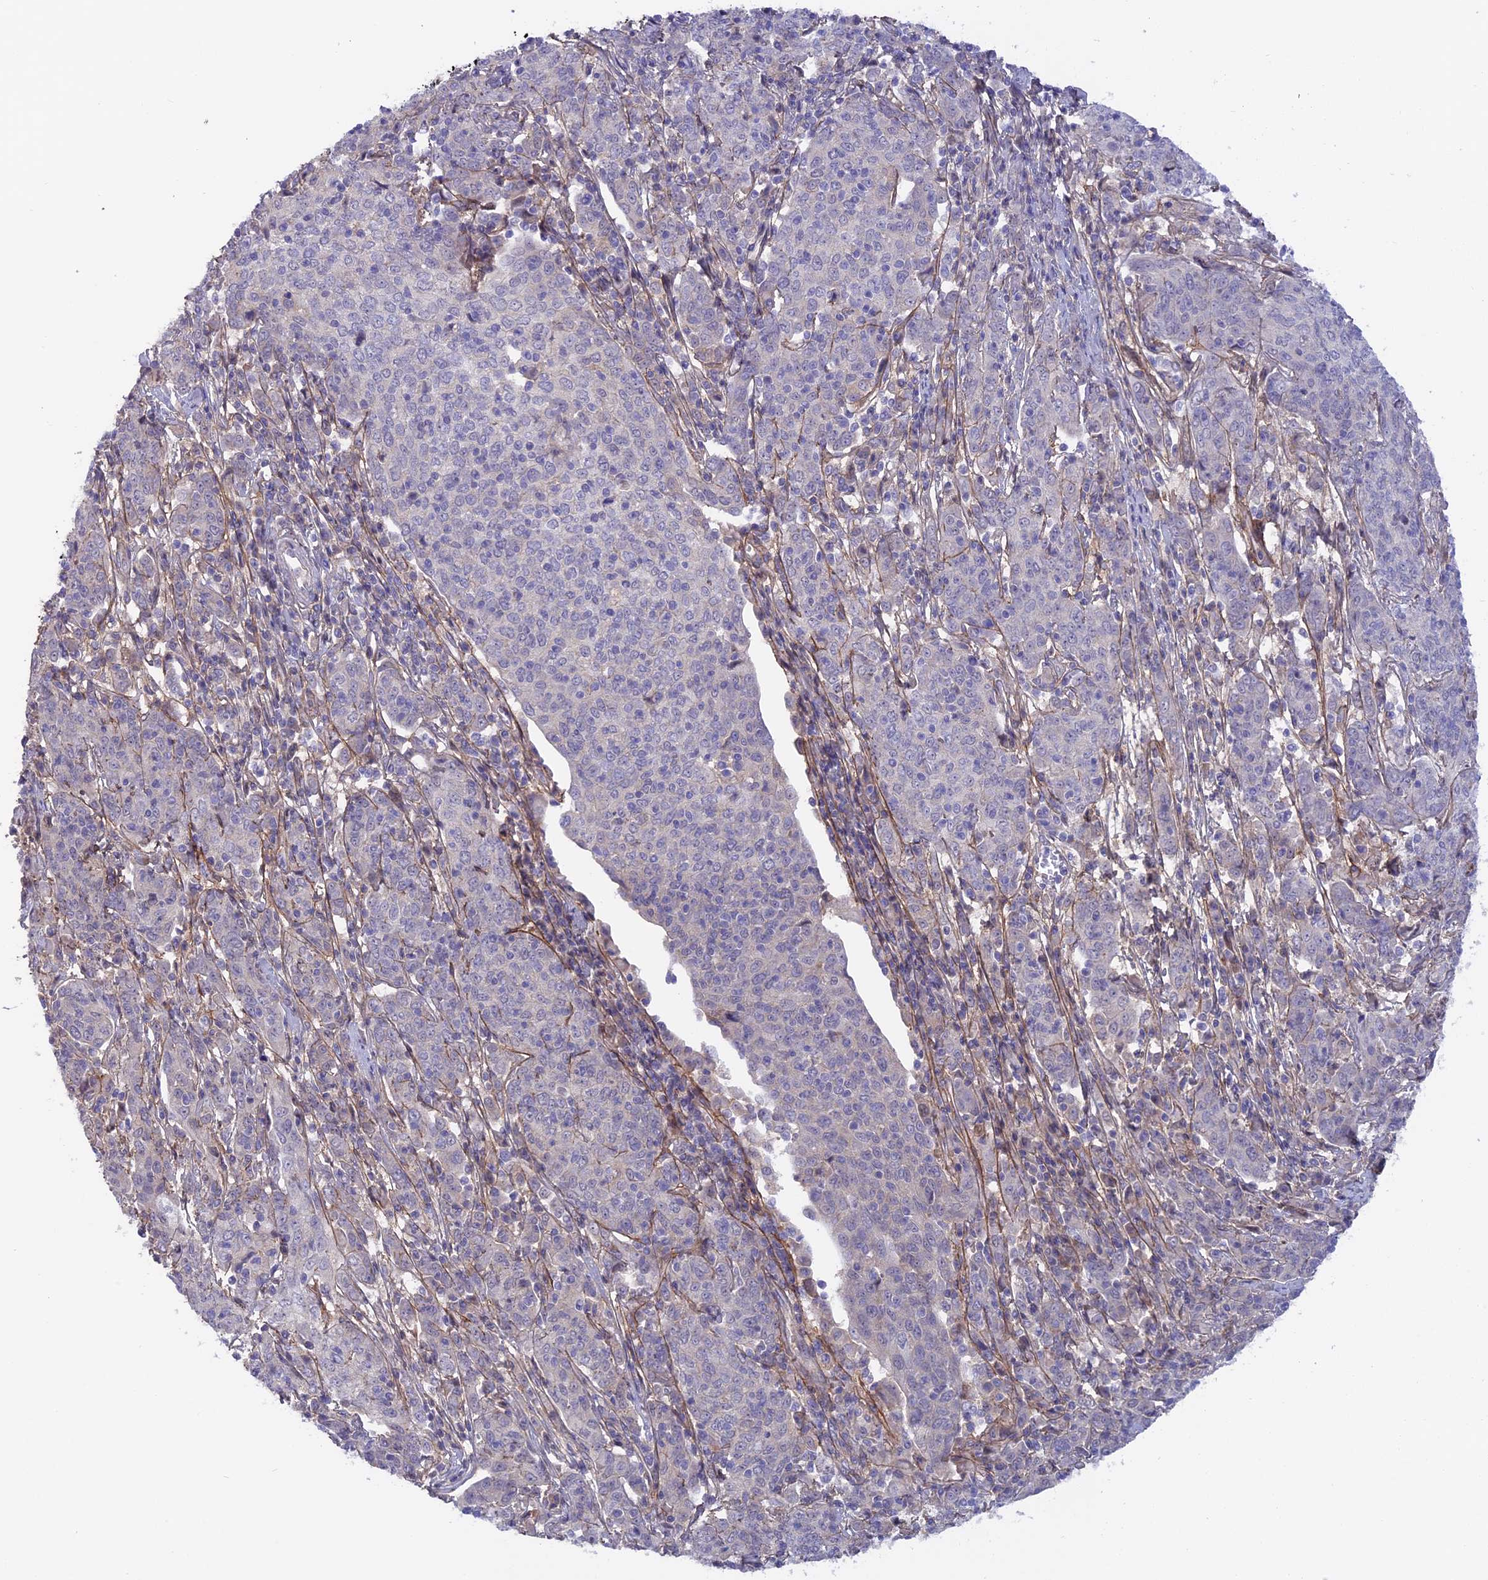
{"staining": {"intensity": "negative", "quantity": "none", "location": "none"}, "tissue": "cervical cancer", "cell_type": "Tumor cells", "image_type": "cancer", "snomed": [{"axis": "morphology", "description": "Squamous cell carcinoma, NOS"}, {"axis": "topography", "description": "Cervix"}], "caption": "High power microscopy micrograph of an IHC micrograph of cervical cancer, revealing no significant positivity in tumor cells.", "gene": "COL4A3", "patient": {"sex": "female", "age": 67}}